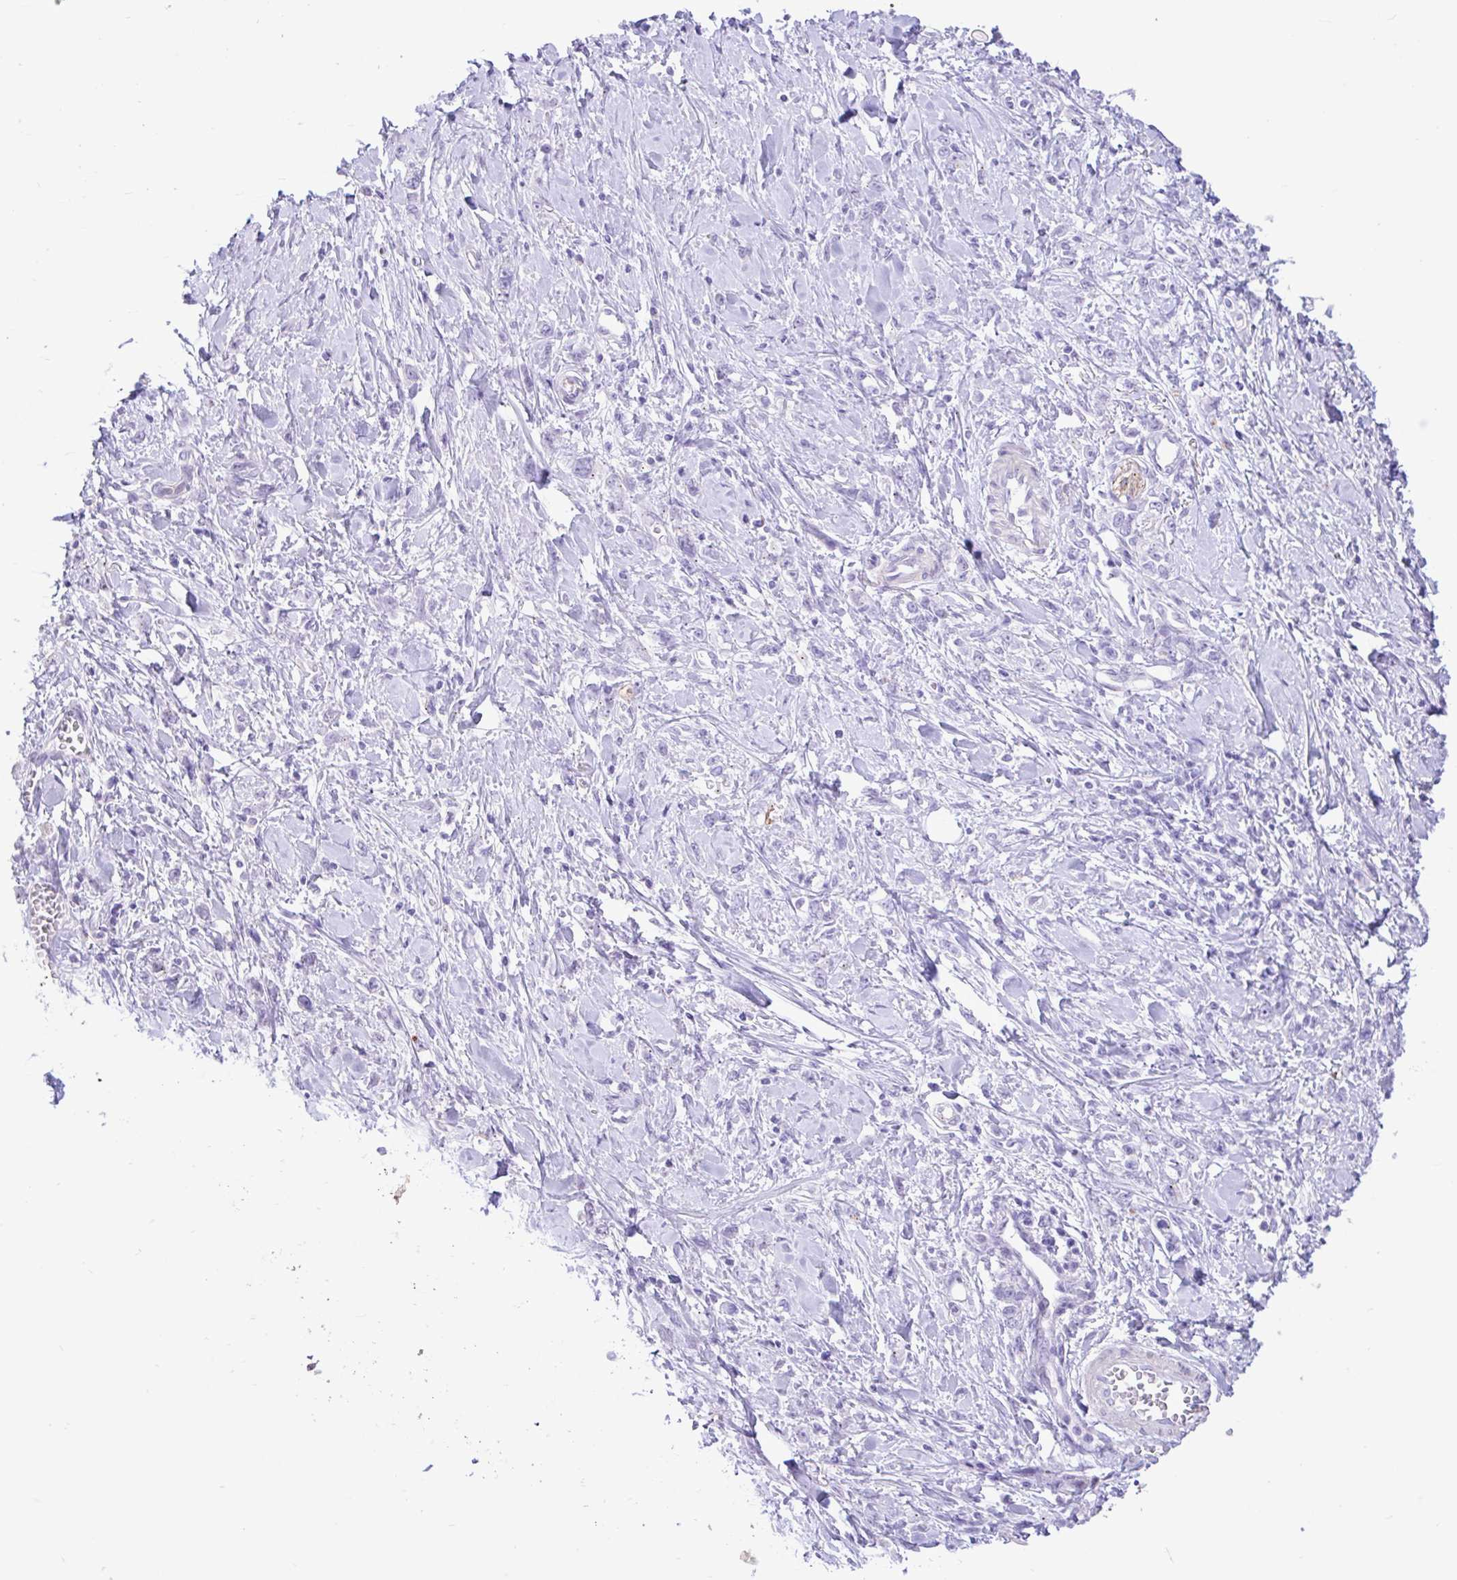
{"staining": {"intensity": "negative", "quantity": "none", "location": "none"}, "tissue": "stomach cancer", "cell_type": "Tumor cells", "image_type": "cancer", "snomed": [{"axis": "morphology", "description": "Adenocarcinoma, NOS"}, {"axis": "topography", "description": "Stomach"}], "caption": "An immunohistochemistry (IHC) image of adenocarcinoma (stomach) is shown. There is no staining in tumor cells of adenocarcinoma (stomach). (DAB (3,3'-diaminobenzidine) immunohistochemistry, high magnification).", "gene": "REEP1", "patient": {"sex": "female", "age": 76}}